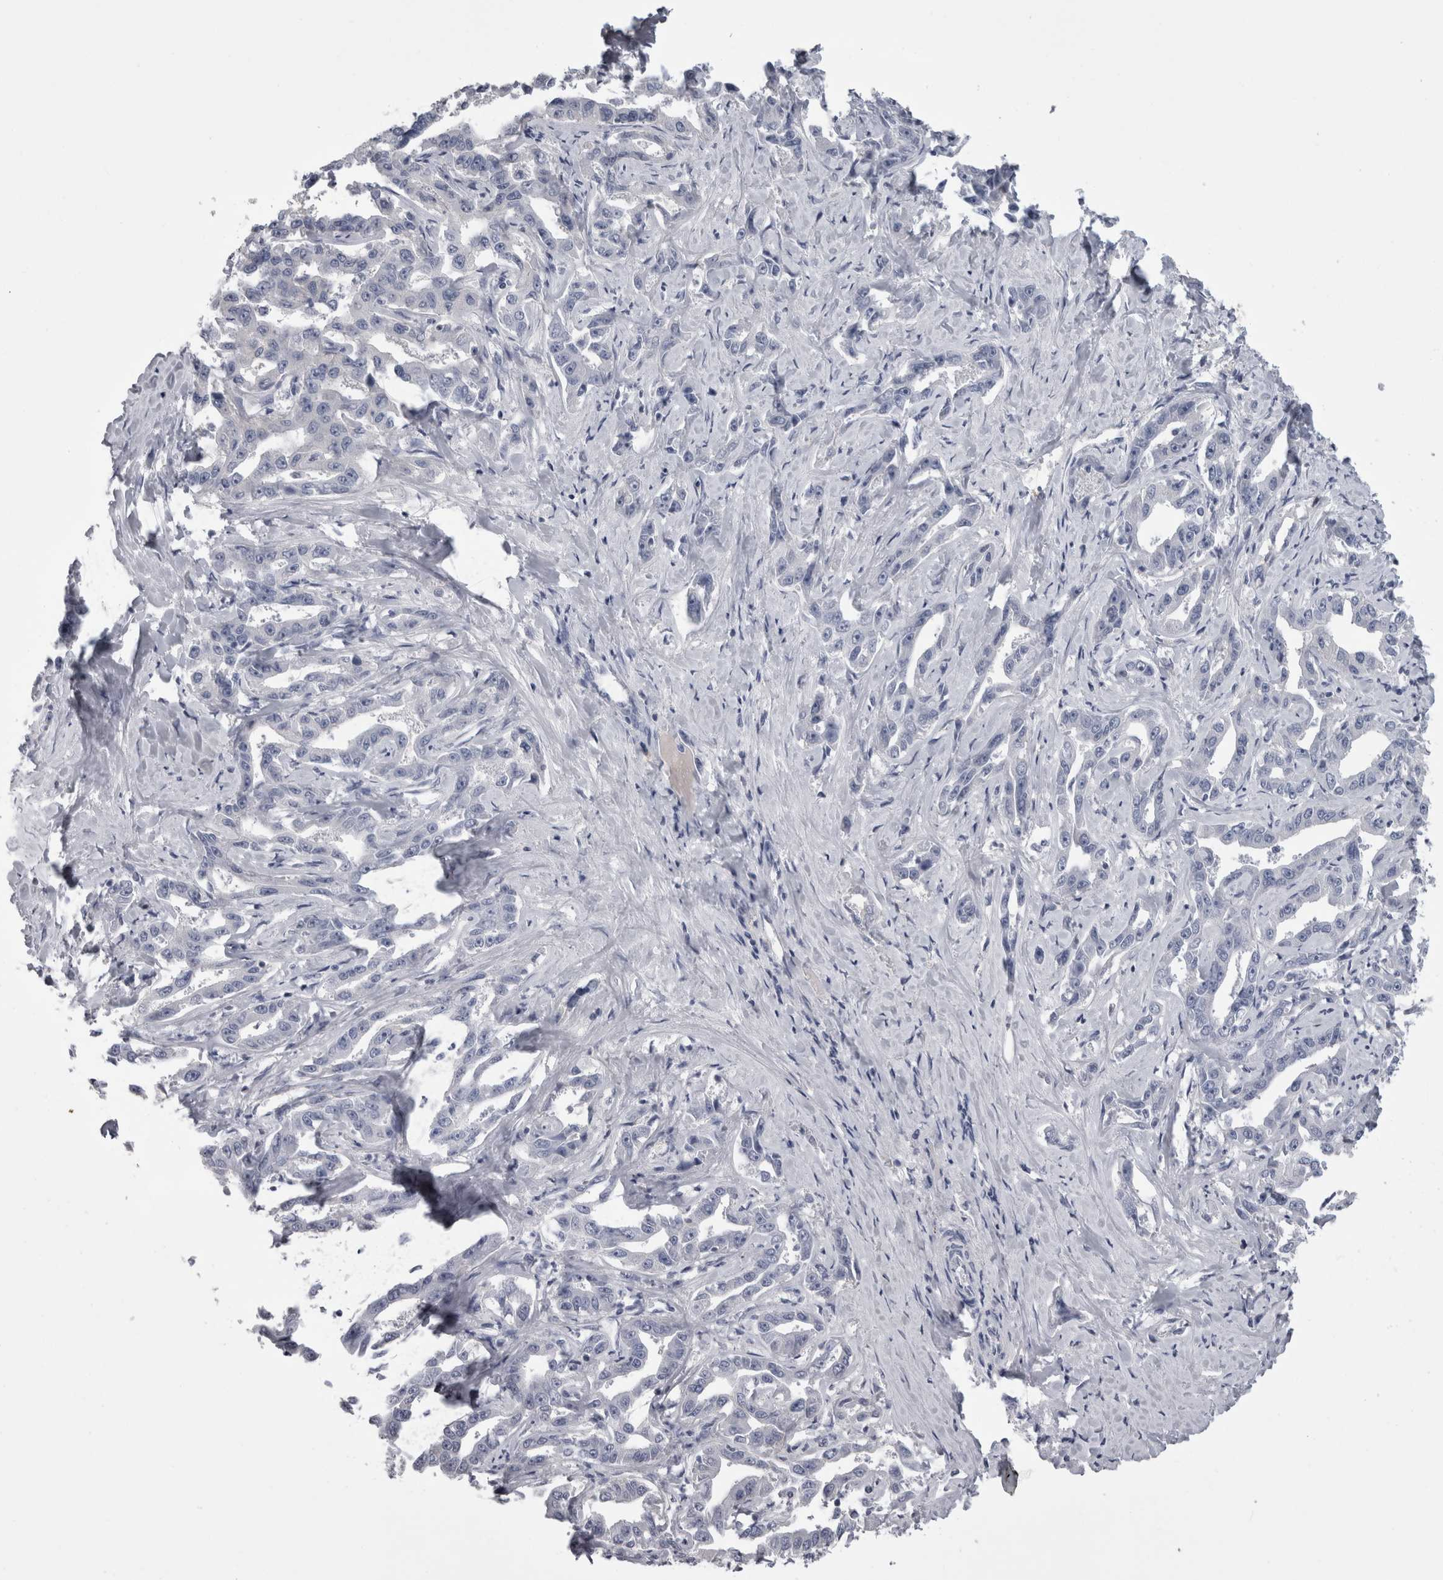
{"staining": {"intensity": "negative", "quantity": "none", "location": "none"}, "tissue": "liver cancer", "cell_type": "Tumor cells", "image_type": "cancer", "snomed": [{"axis": "morphology", "description": "Cholangiocarcinoma"}, {"axis": "topography", "description": "Liver"}], "caption": "DAB (3,3'-diaminobenzidine) immunohistochemical staining of human liver cancer (cholangiocarcinoma) exhibits no significant positivity in tumor cells.", "gene": "AFMID", "patient": {"sex": "male", "age": 59}}